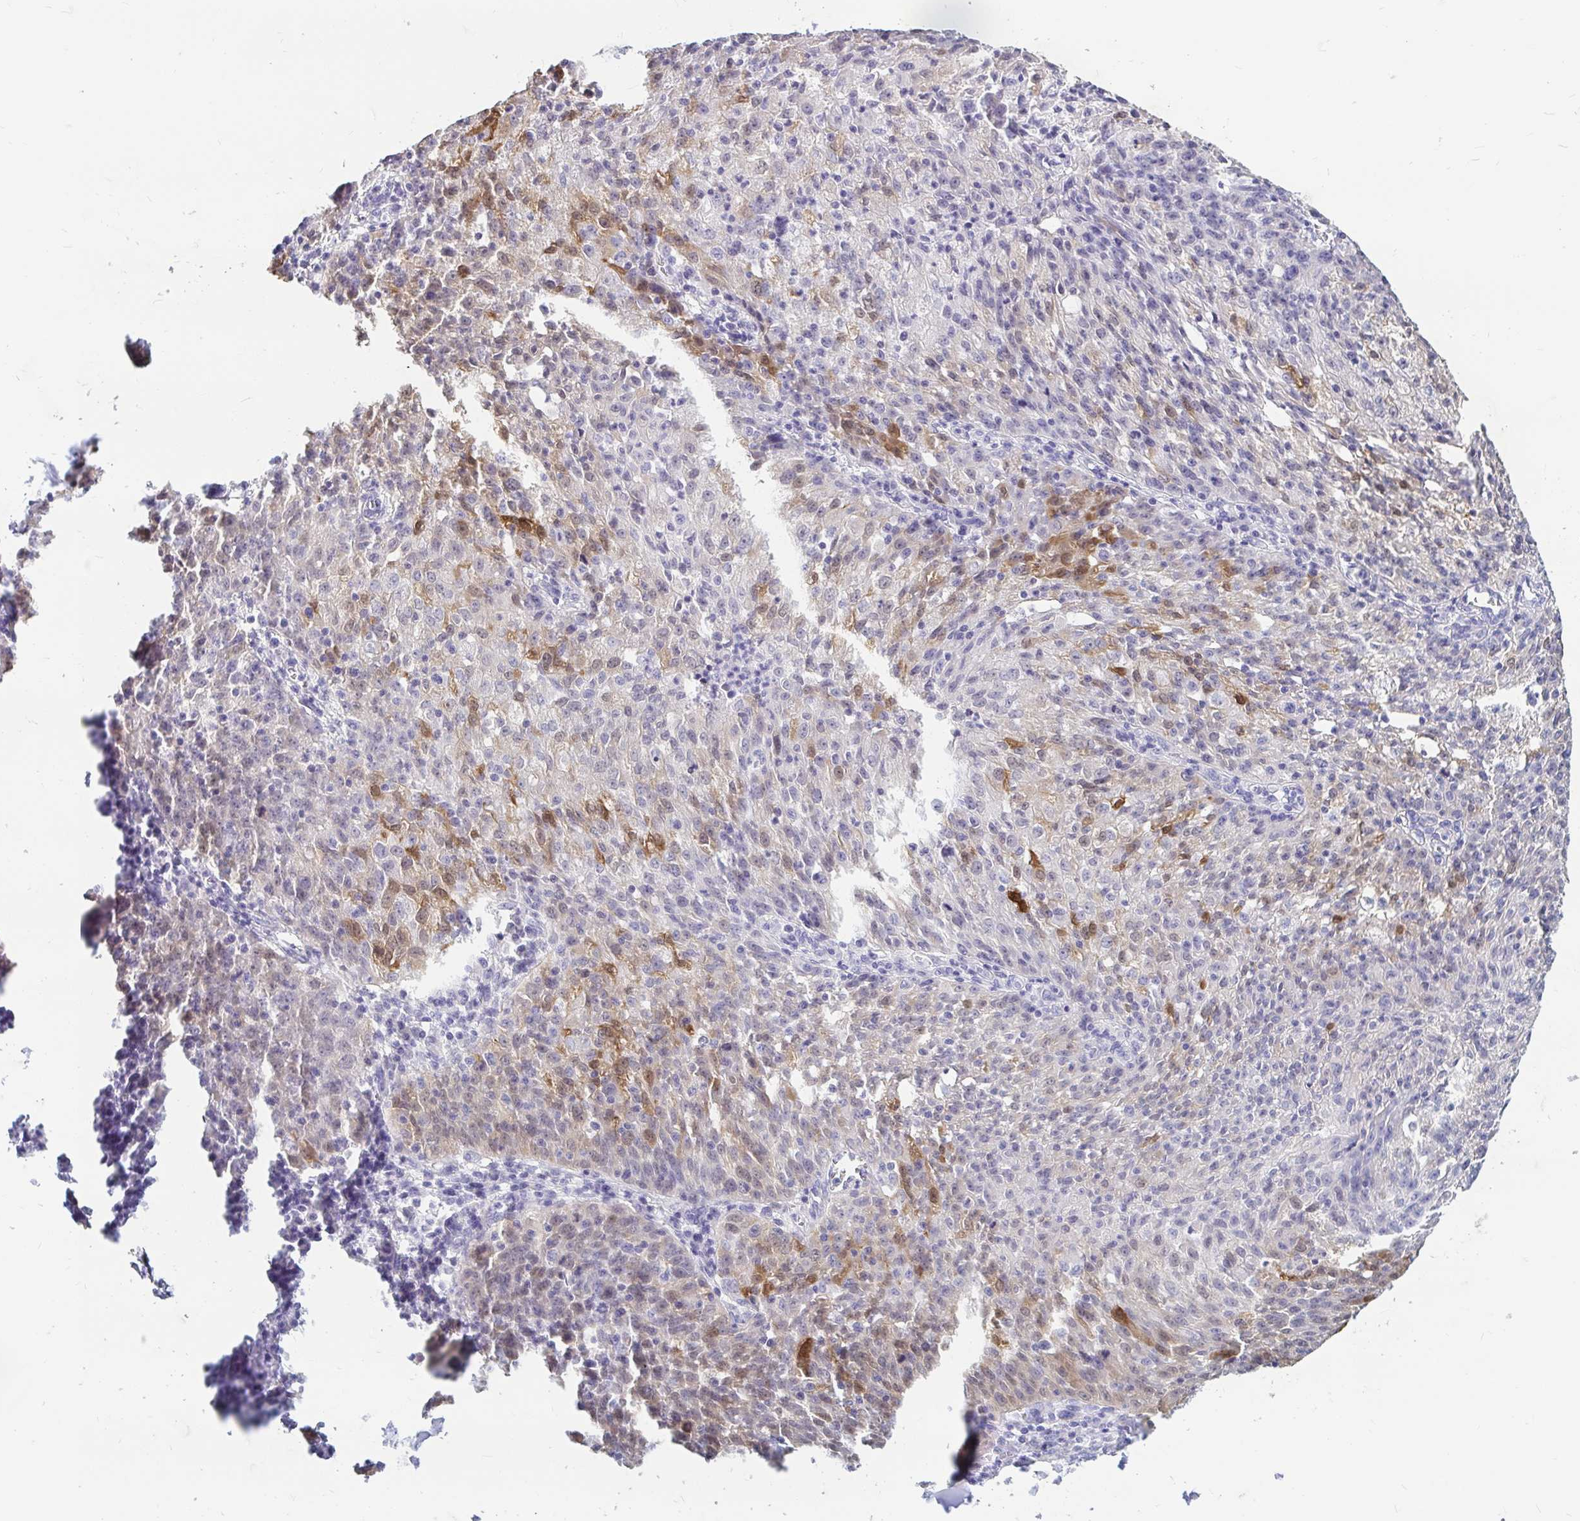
{"staining": {"intensity": "moderate", "quantity": "<25%", "location": "cytoplasmic/membranous"}, "tissue": "lung cancer", "cell_type": "Tumor cells", "image_type": "cancer", "snomed": [{"axis": "morphology", "description": "Squamous cell carcinoma, NOS"}, {"axis": "morphology", "description": "Squamous cell carcinoma, metastatic, NOS"}, {"axis": "topography", "description": "Bronchus"}, {"axis": "topography", "description": "Lung"}], "caption": "DAB immunohistochemical staining of human squamous cell carcinoma (lung) reveals moderate cytoplasmic/membranous protein positivity in approximately <25% of tumor cells.", "gene": "ADH1A", "patient": {"sex": "male", "age": 62}}